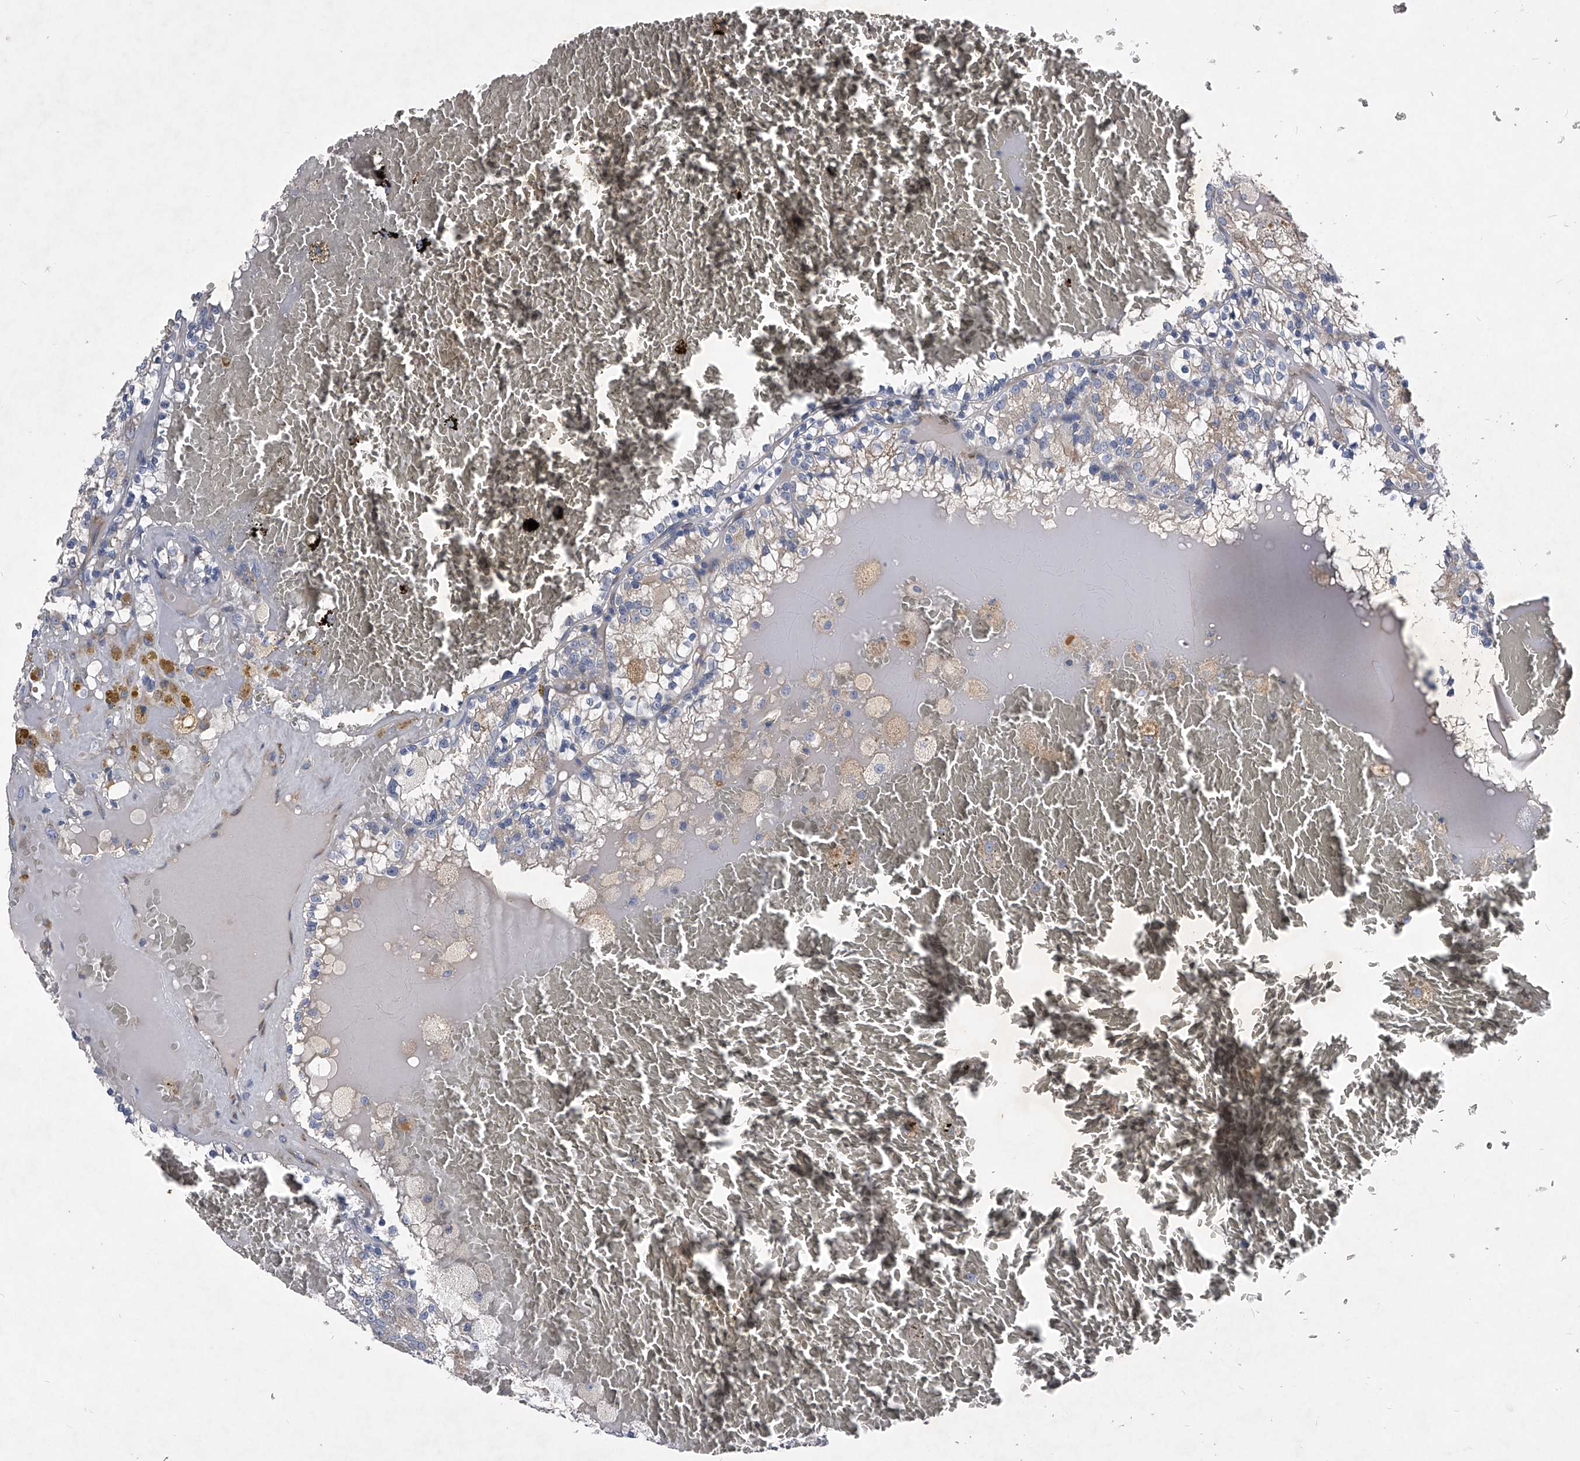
{"staining": {"intensity": "weak", "quantity": "<25%", "location": "cytoplasmic/membranous"}, "tissue": "renal cancer", "cell_type": "Tumor cells", "image_type": "cancer", "snomed": [{"axis": "morphology", "description": "Adenocarcinoma, NOS"}, {"axis": "topography", "description": "Kidney"}], "caption": "An IHC image of renal adenocarcinoma is shown. There is no staining in tumor cells of renal adenocarcinoma.", "gene": "CCR4", "patient": {"sex": "female", "age": 56}}